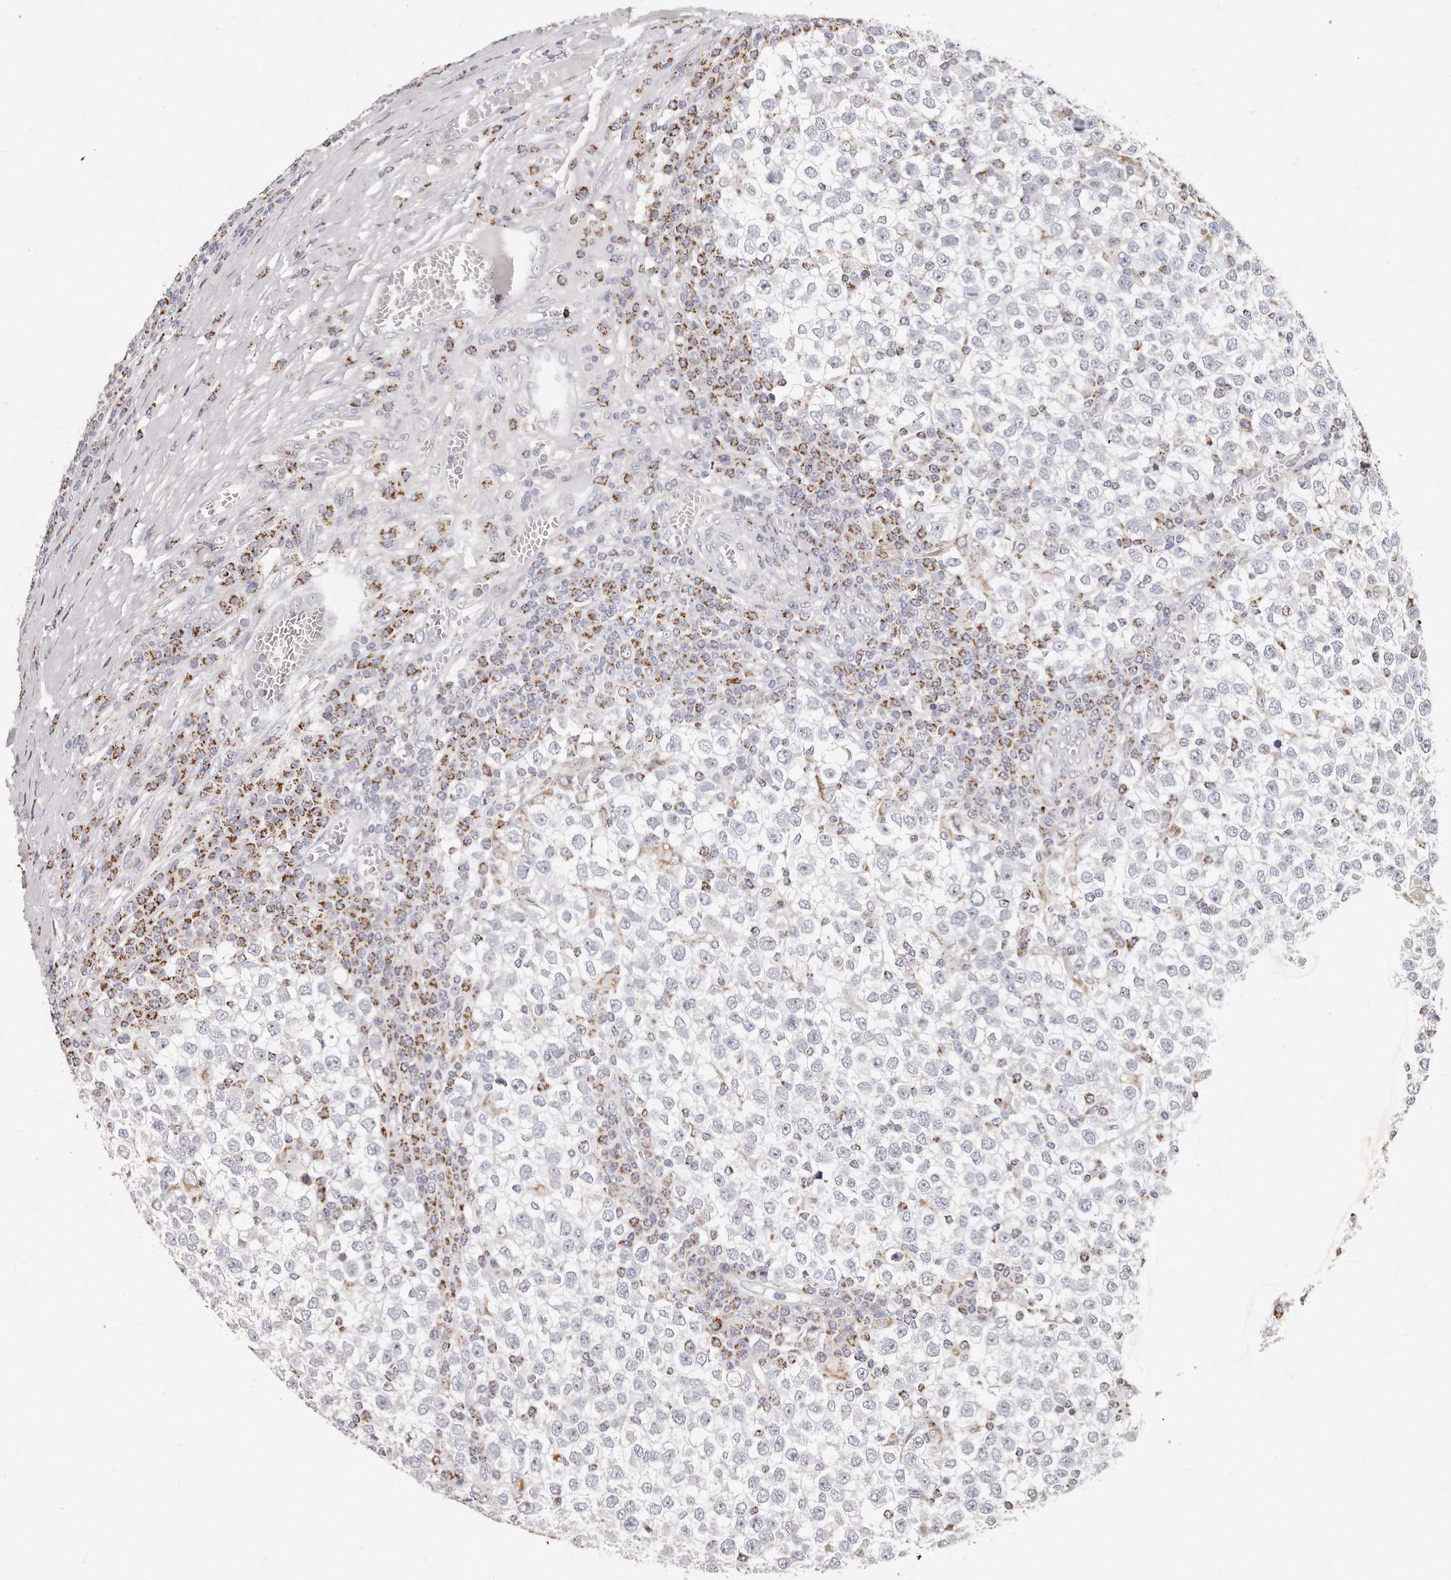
{"staining": {"intensity": "negative", "quantity": "none", "location": "none"}, "tissue": "testis cancer", "cell_type": "Tumor cells", "image_type": "cancer", "snomed": [{"axis": "morphology", "description": "Seminoma, NOS"}, {"axis": "topography", "description": "Testis"}], "caption": "Testis seminoma stained for a protein using immunohistochemistry reveals no expression tumor cells.", "gene": "RTKN", "patient": {"sex": "male", "age": 65}}